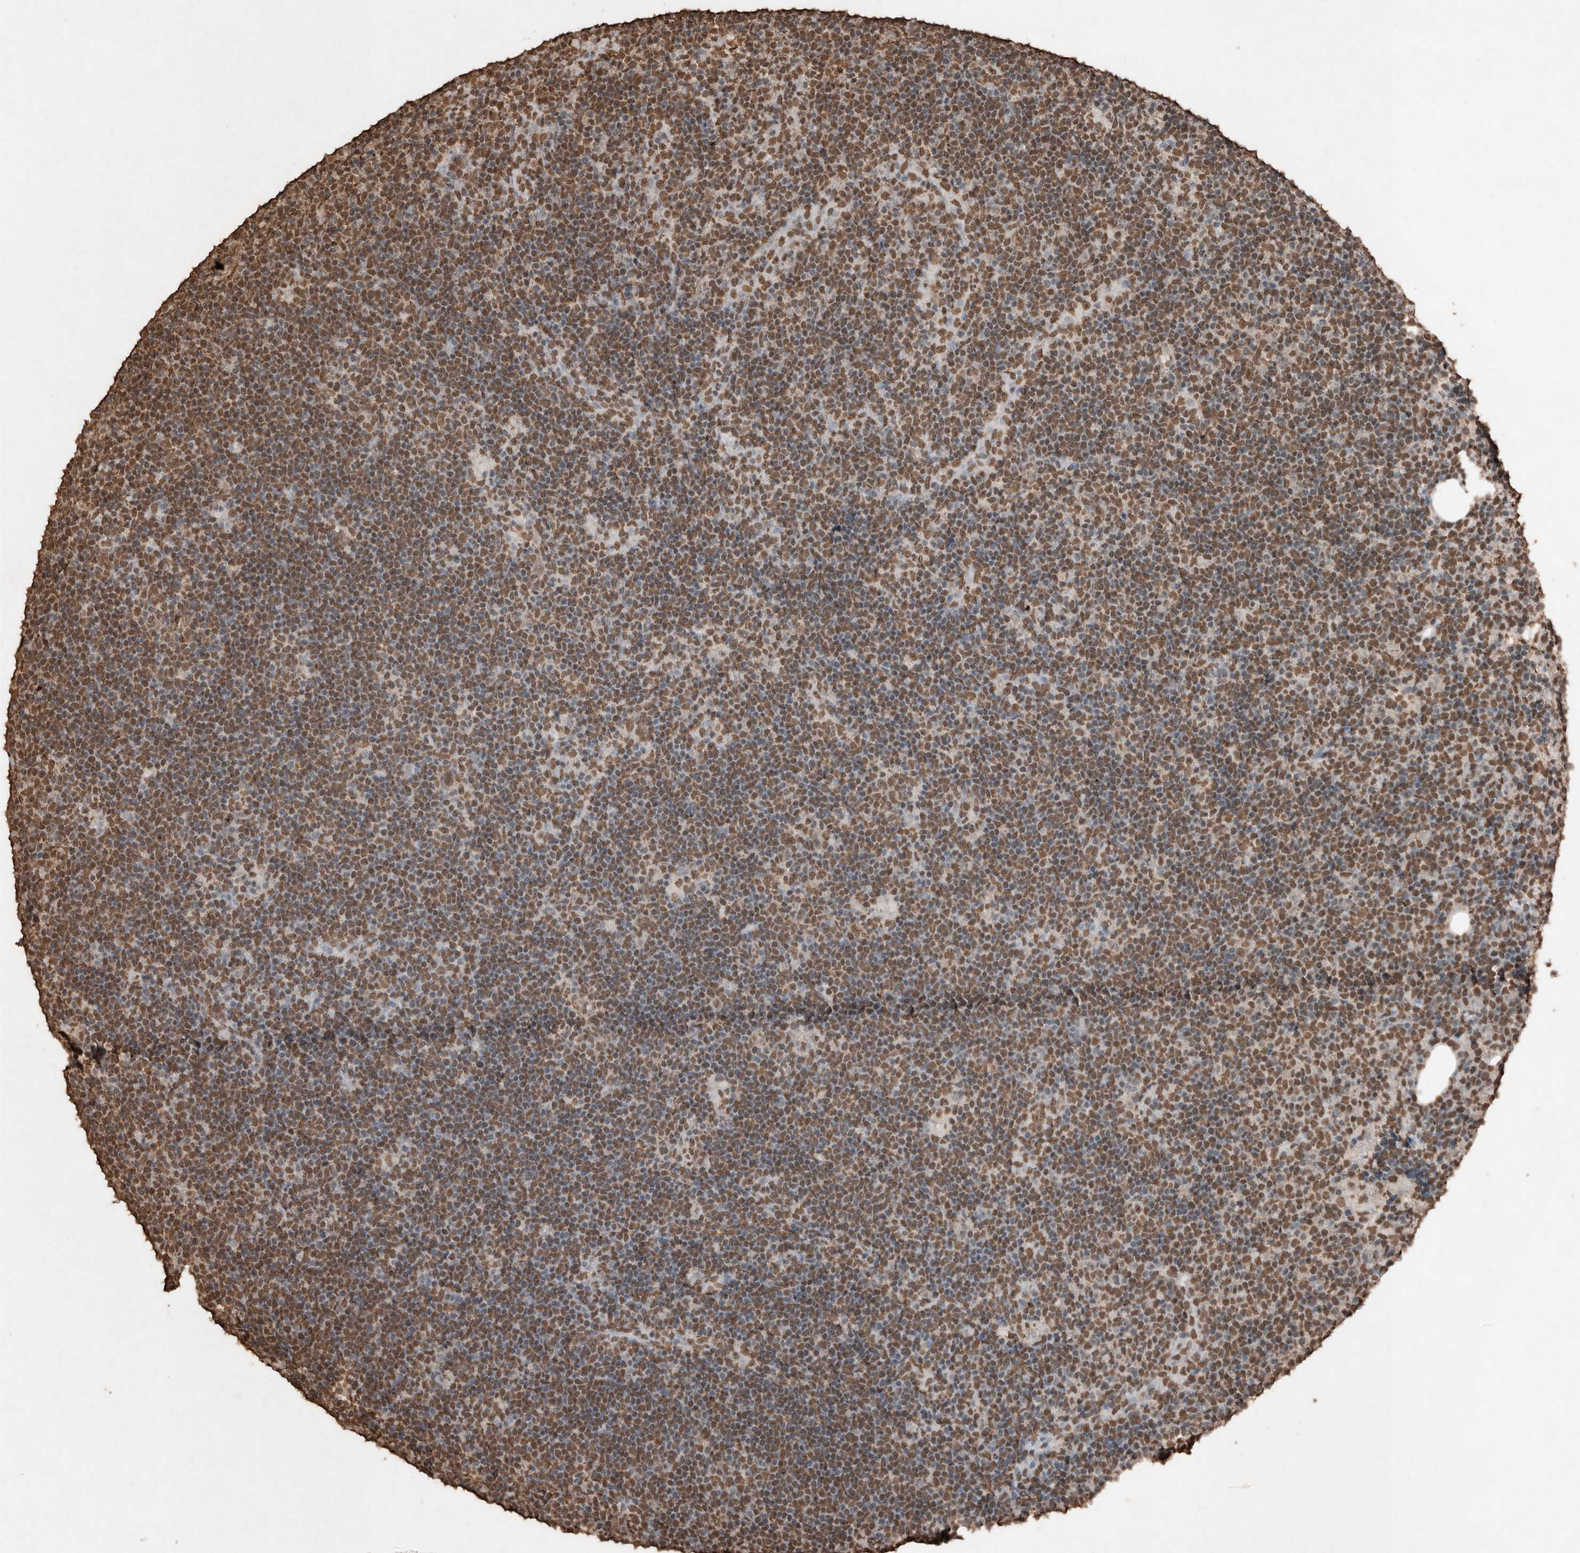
{"staining": {"intensity": "moderate", "quantity": ">75%", "location": "nuclear"}, "tissue": "lymphoma", "cell_type": "Tumor cells", "image_type": "cancer", "snomed": [{"axis": "morphology", "description": "Hodgkin's disease, NOS"}, {"axis": "topography", "description": "Lymph node"}], "caption": "Hodgkin's disease tissue demonstrates moderate nuclear expression in about >75% of tumor cells, visualized by immunohistochemistry. (DAB IHC, brown staining for protein, blue staining for nuclei).", "gene": "FSTL3", "patient": {"sex": "female", "age": 57}}